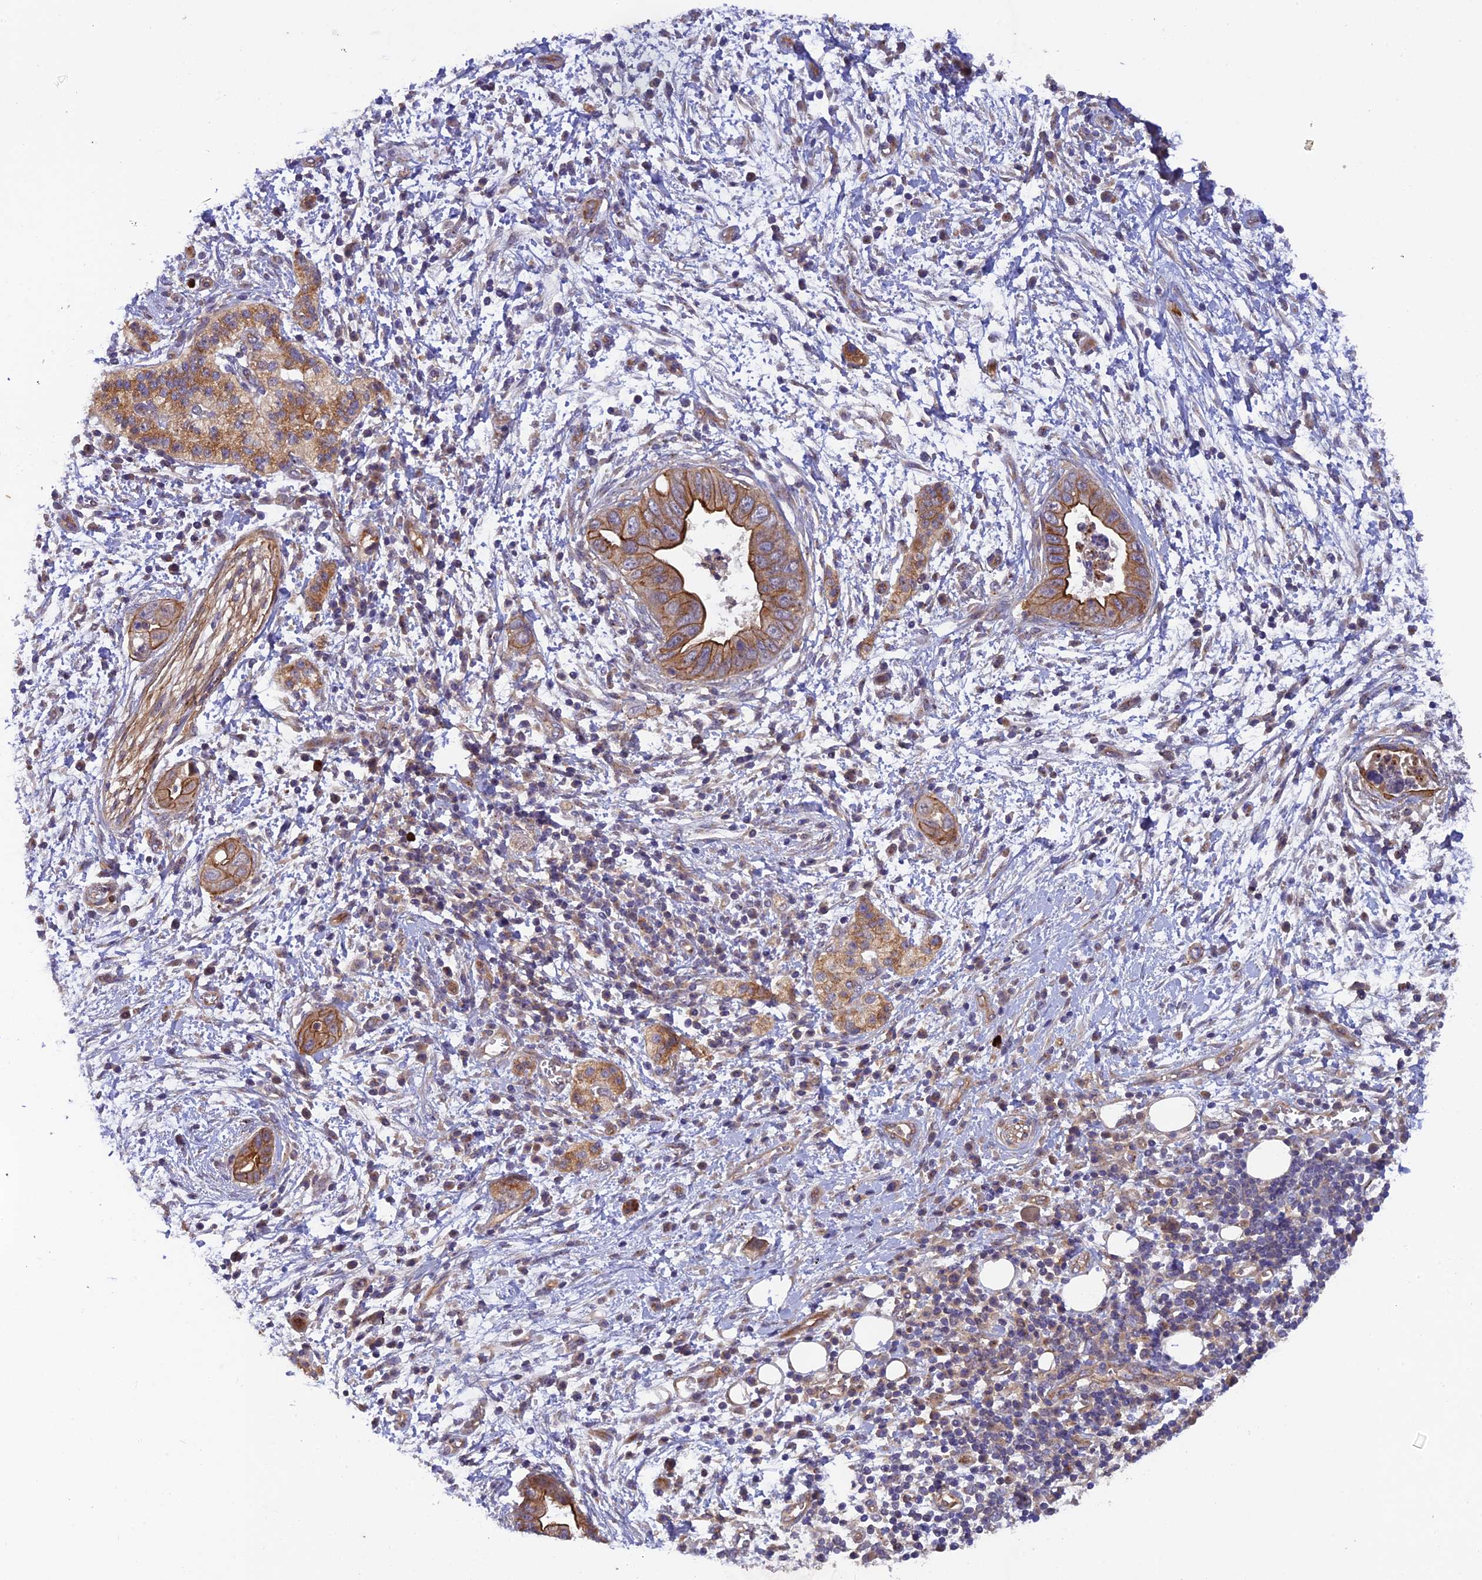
{"staining": {"intensity": "moderate", "quantity": ">75%", "location": "cytoplasmic/membranous"}, "tissue": "pancreatic cancer", "cell_type": "Tumor cells", "image_type": "cancer", "snomed": [{"axis": "morphology", "description": "Adenocarcinoma, NOS"}, {"axis": "topography", "description": "Pancreas"}], "caption": "Brown immunohistochemical staining in adenocarcinoma (pancreatic) displays moderate cytoplasmic/membranous staining in about >75% of tumor cells. (Stains: DAB in brown, nuclei in blue, Microscopy: brightfield microscopy at high magnification).", "gene": "ADAMTS15", "patient": {"sex": "male", "age": 75}}